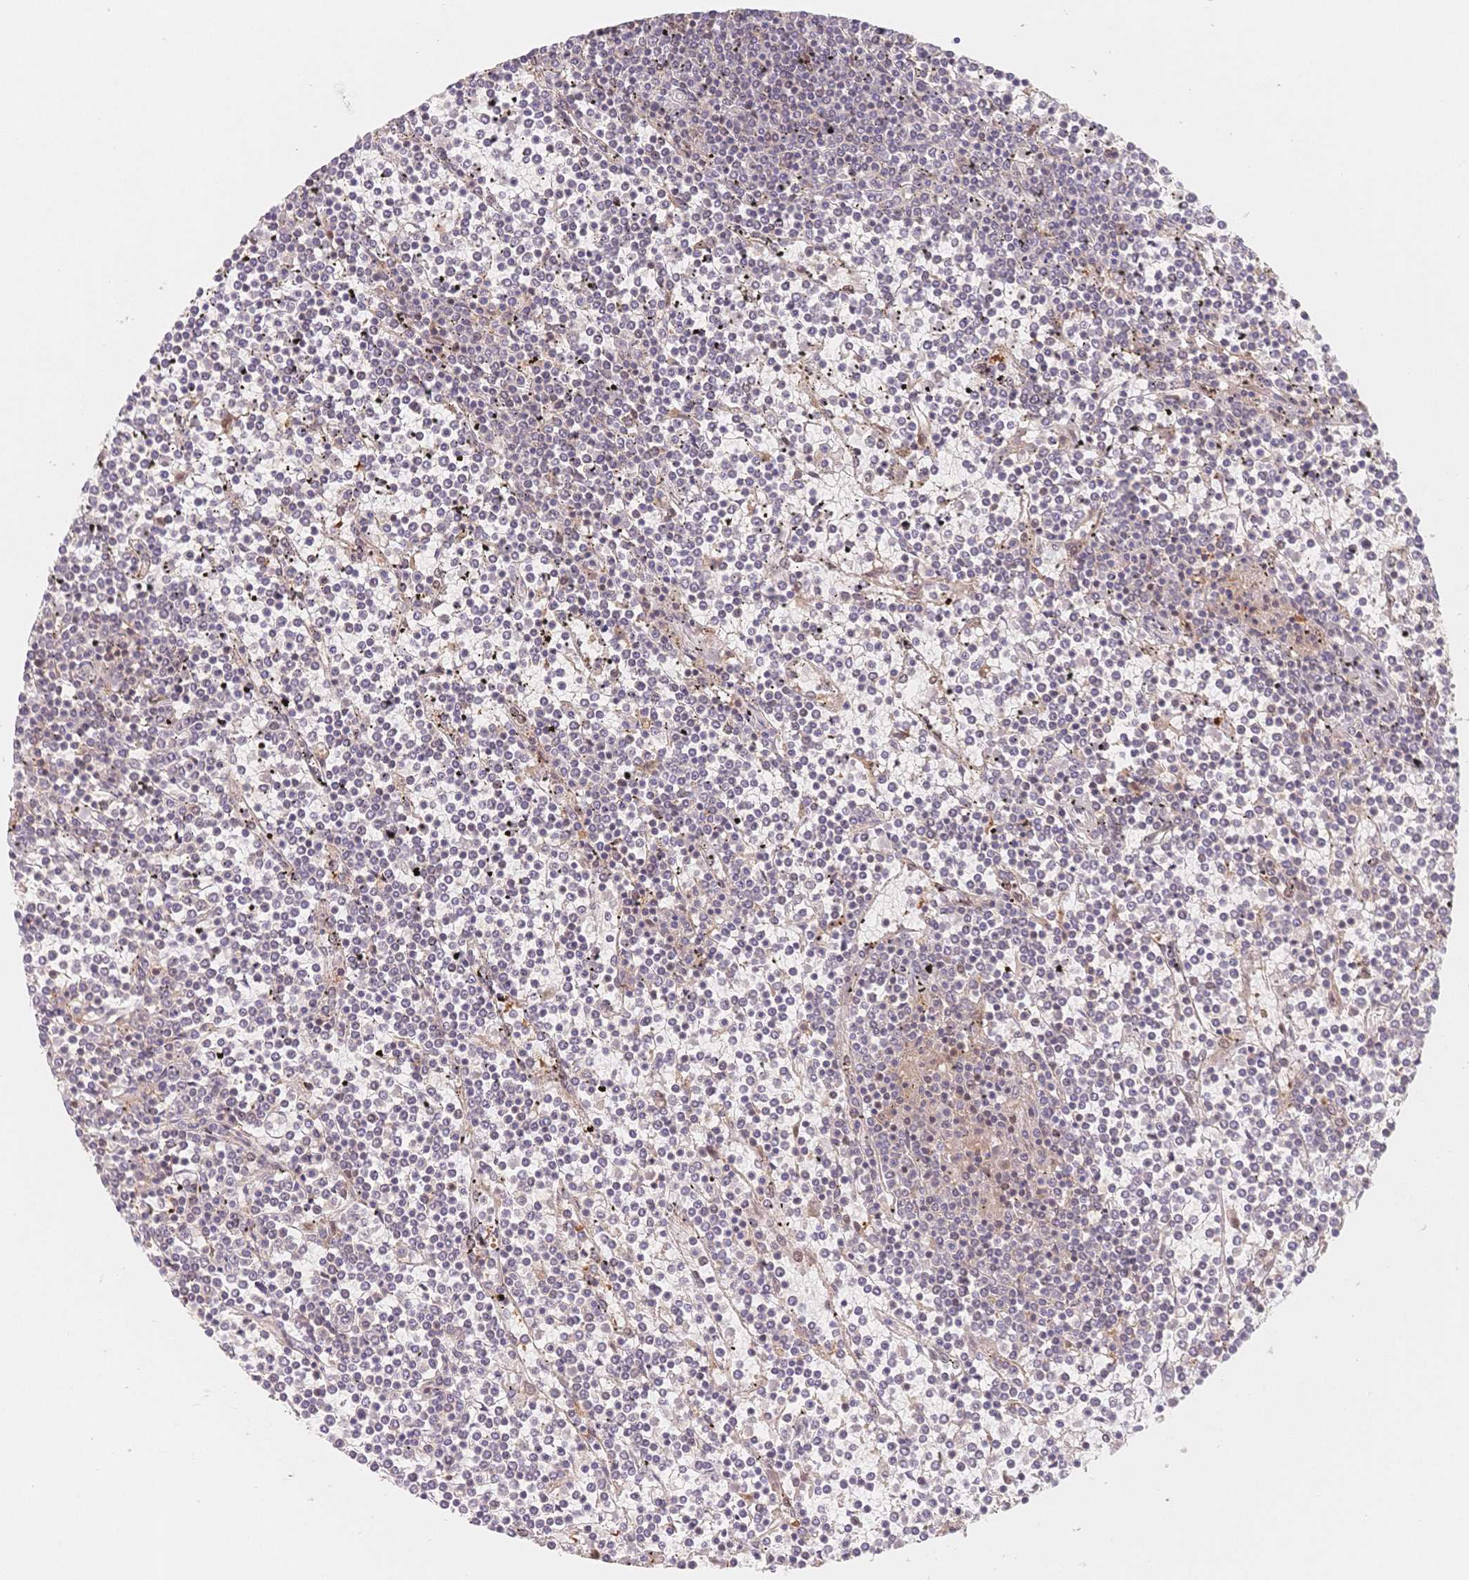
{"staining": {"intensity": "negative", "quantity": "none", "location": "none"}, "tissue": "lymphoma", "cell_type": "Tumor cells", "image_type": "cancer", "snomed": [{"axis": "morphology", "description": "Malignant lymphoma, non-Hodgkin's type, Low grade"}, {"axis": "topography", "description": "Spleen"}], "caption": "Malignant lymphoma, non-Hodgkin's type (low-grade) was stained to show a protein in brown. There is no significant positivity in tumor cells.", "gene": "C12orf75", "patient": {"sex": "female", "age": 19}}